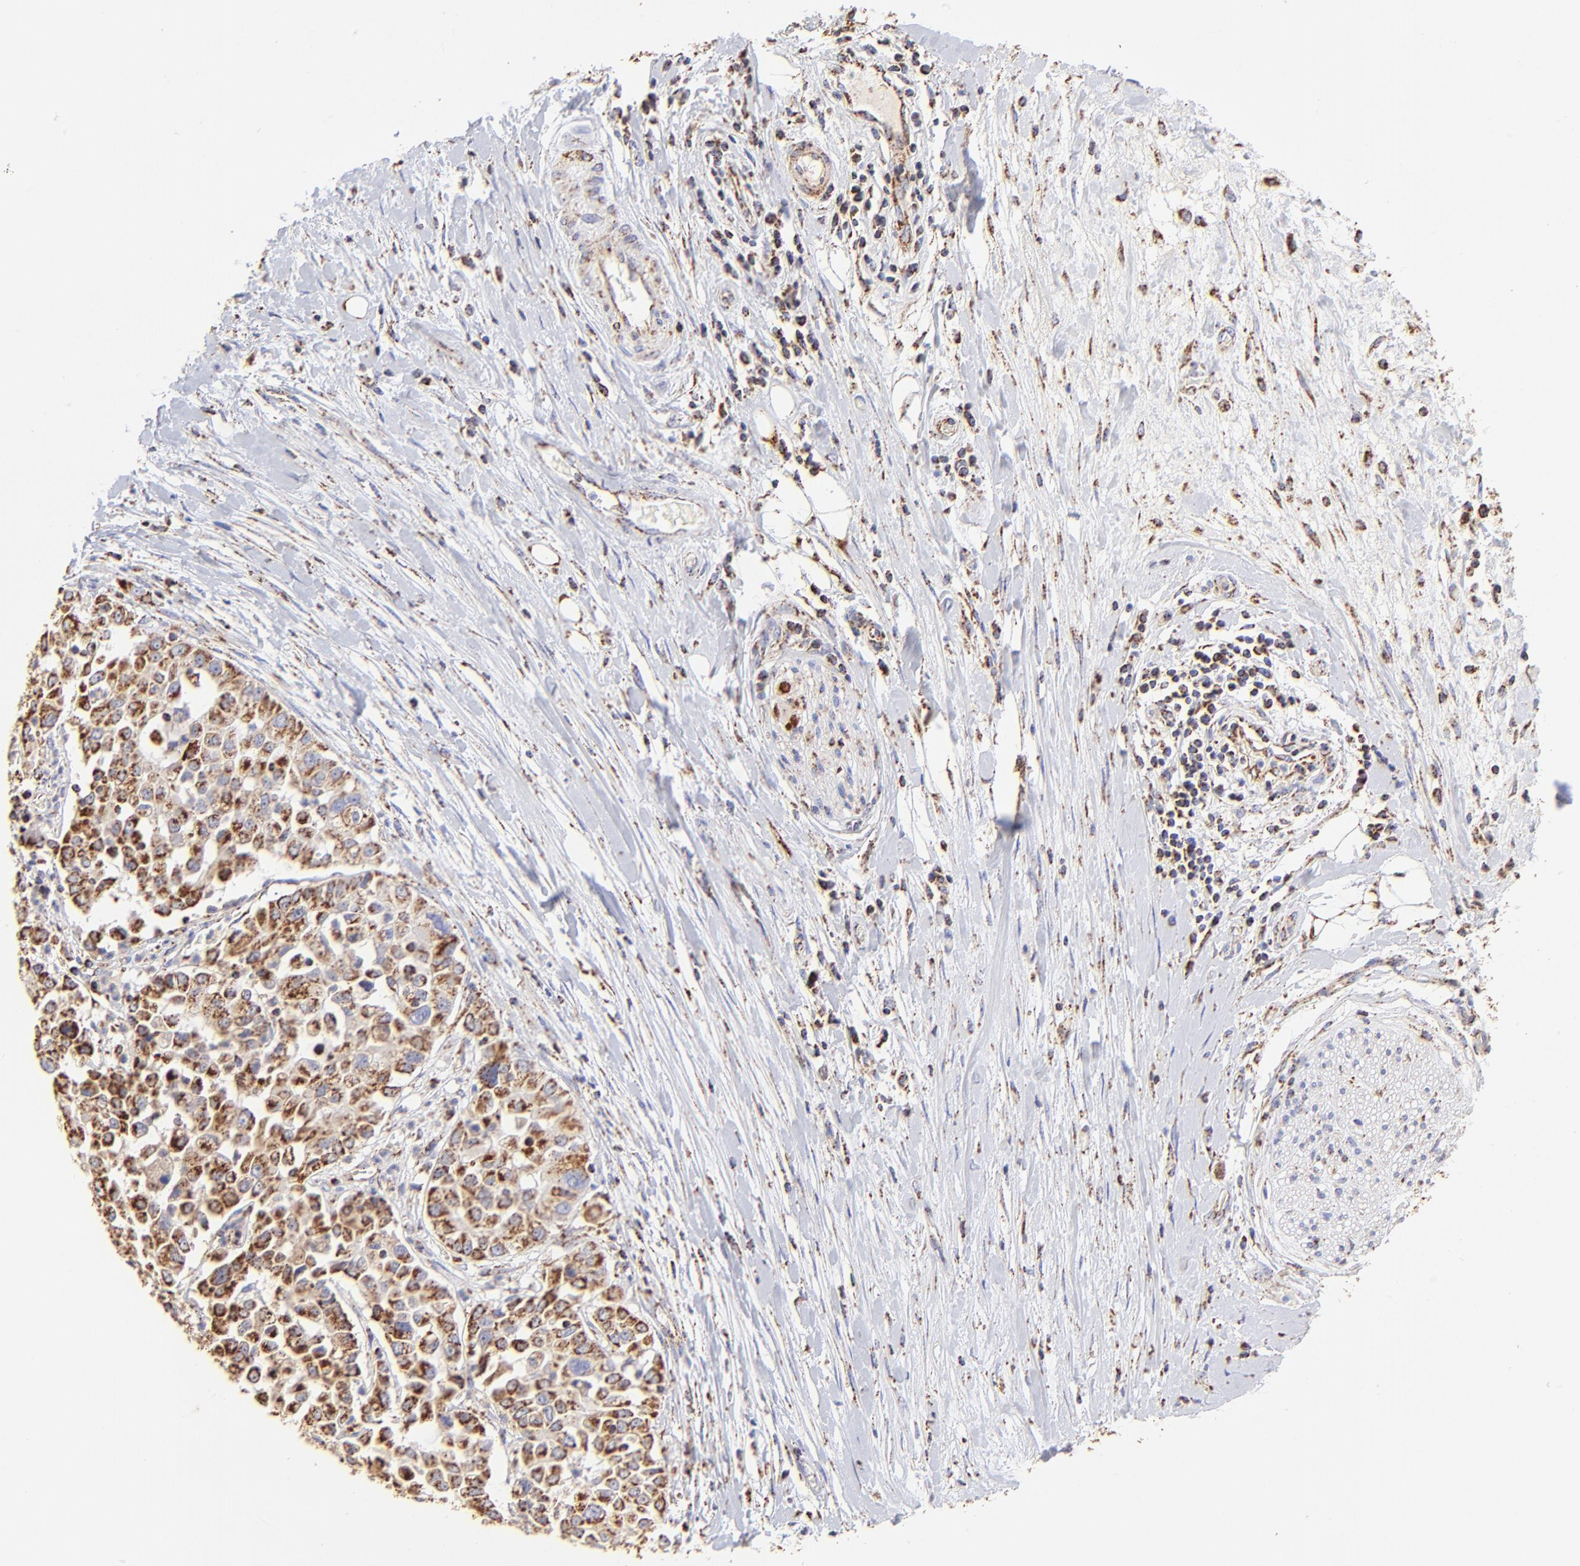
{"staining": {"intensity": "moderate", "quantity": ">75%", "location": "cytoplasmic/membranous"}, "tissue": "pancreatic cancer", "cell_type": "Tumor cells", "image_type": "cancer", "snomed": [{"axis": "morphology", "description": "Adenocarcinoma, NOS"}, {"axis": "topography", "description": "Pancreas"}], "caption": "The micrograph reveals a brown stain indicating the presence of a protein in the cytoplasmic/membranous of tumor cells in adenocarcinoma (pancreatic).", "gene": "ECH1", "patient": {"sex": "female", "age": 52}}